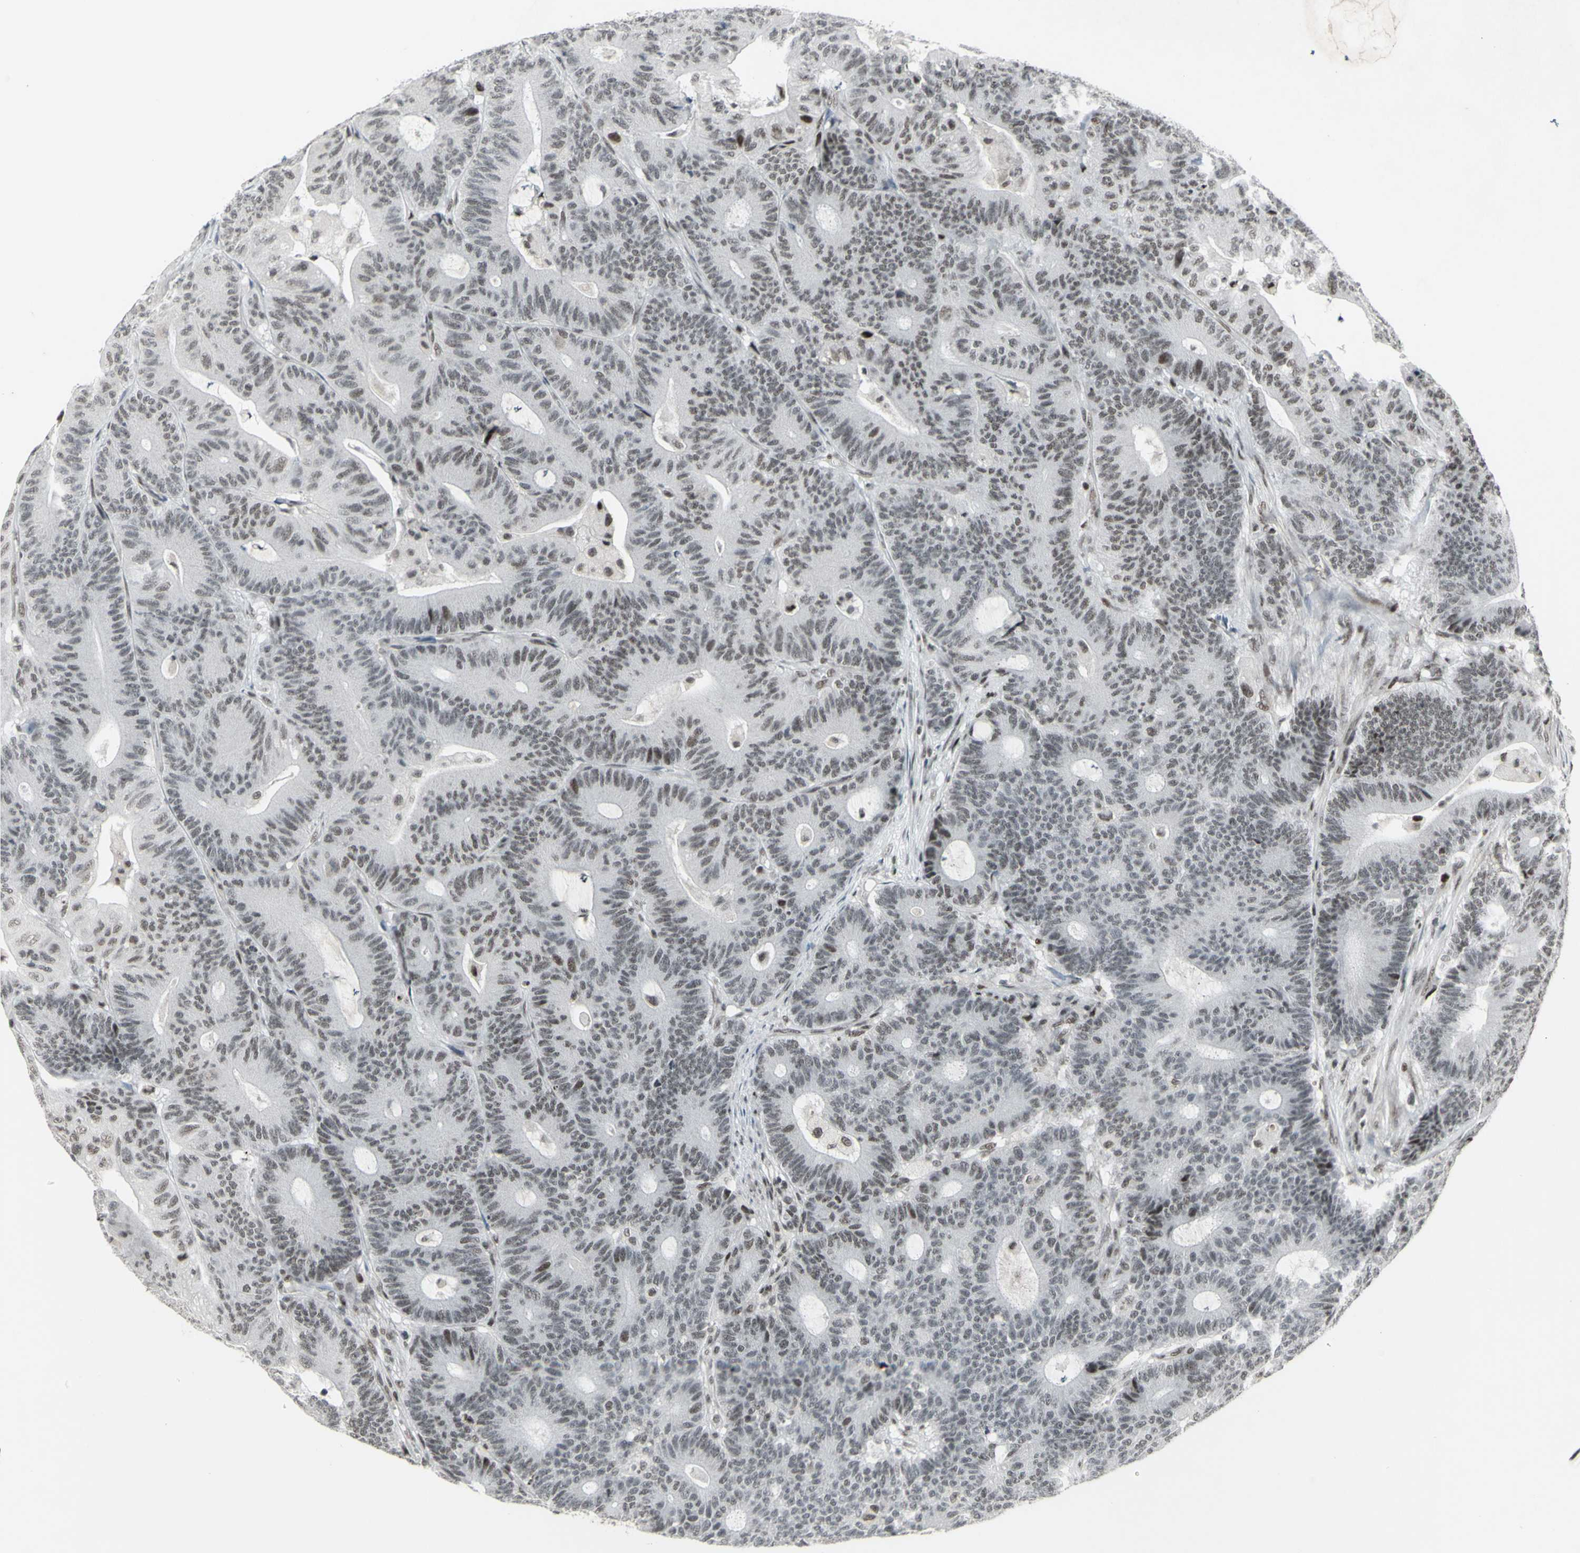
{"staining": {"intensity": "weak", "quantity": "<25%", "location": "nuclear"}, "tissue": "colorectal cancer", "cell_type": "Tumor cells", "image_type": "cancer", "snomed": [{"axis": "morphology", "description": "Adenocarcinoma, NOS"}, {"axis": "topography", "description": "Colon"}], "caption": "Human adenocarcinoma (colorectal) stained for a protein using immunohistochemistry (IHC) reveals no staining in tumor cells.", "gene": "SUPT6H", "patient": {"sex": "female", "age": 84}}